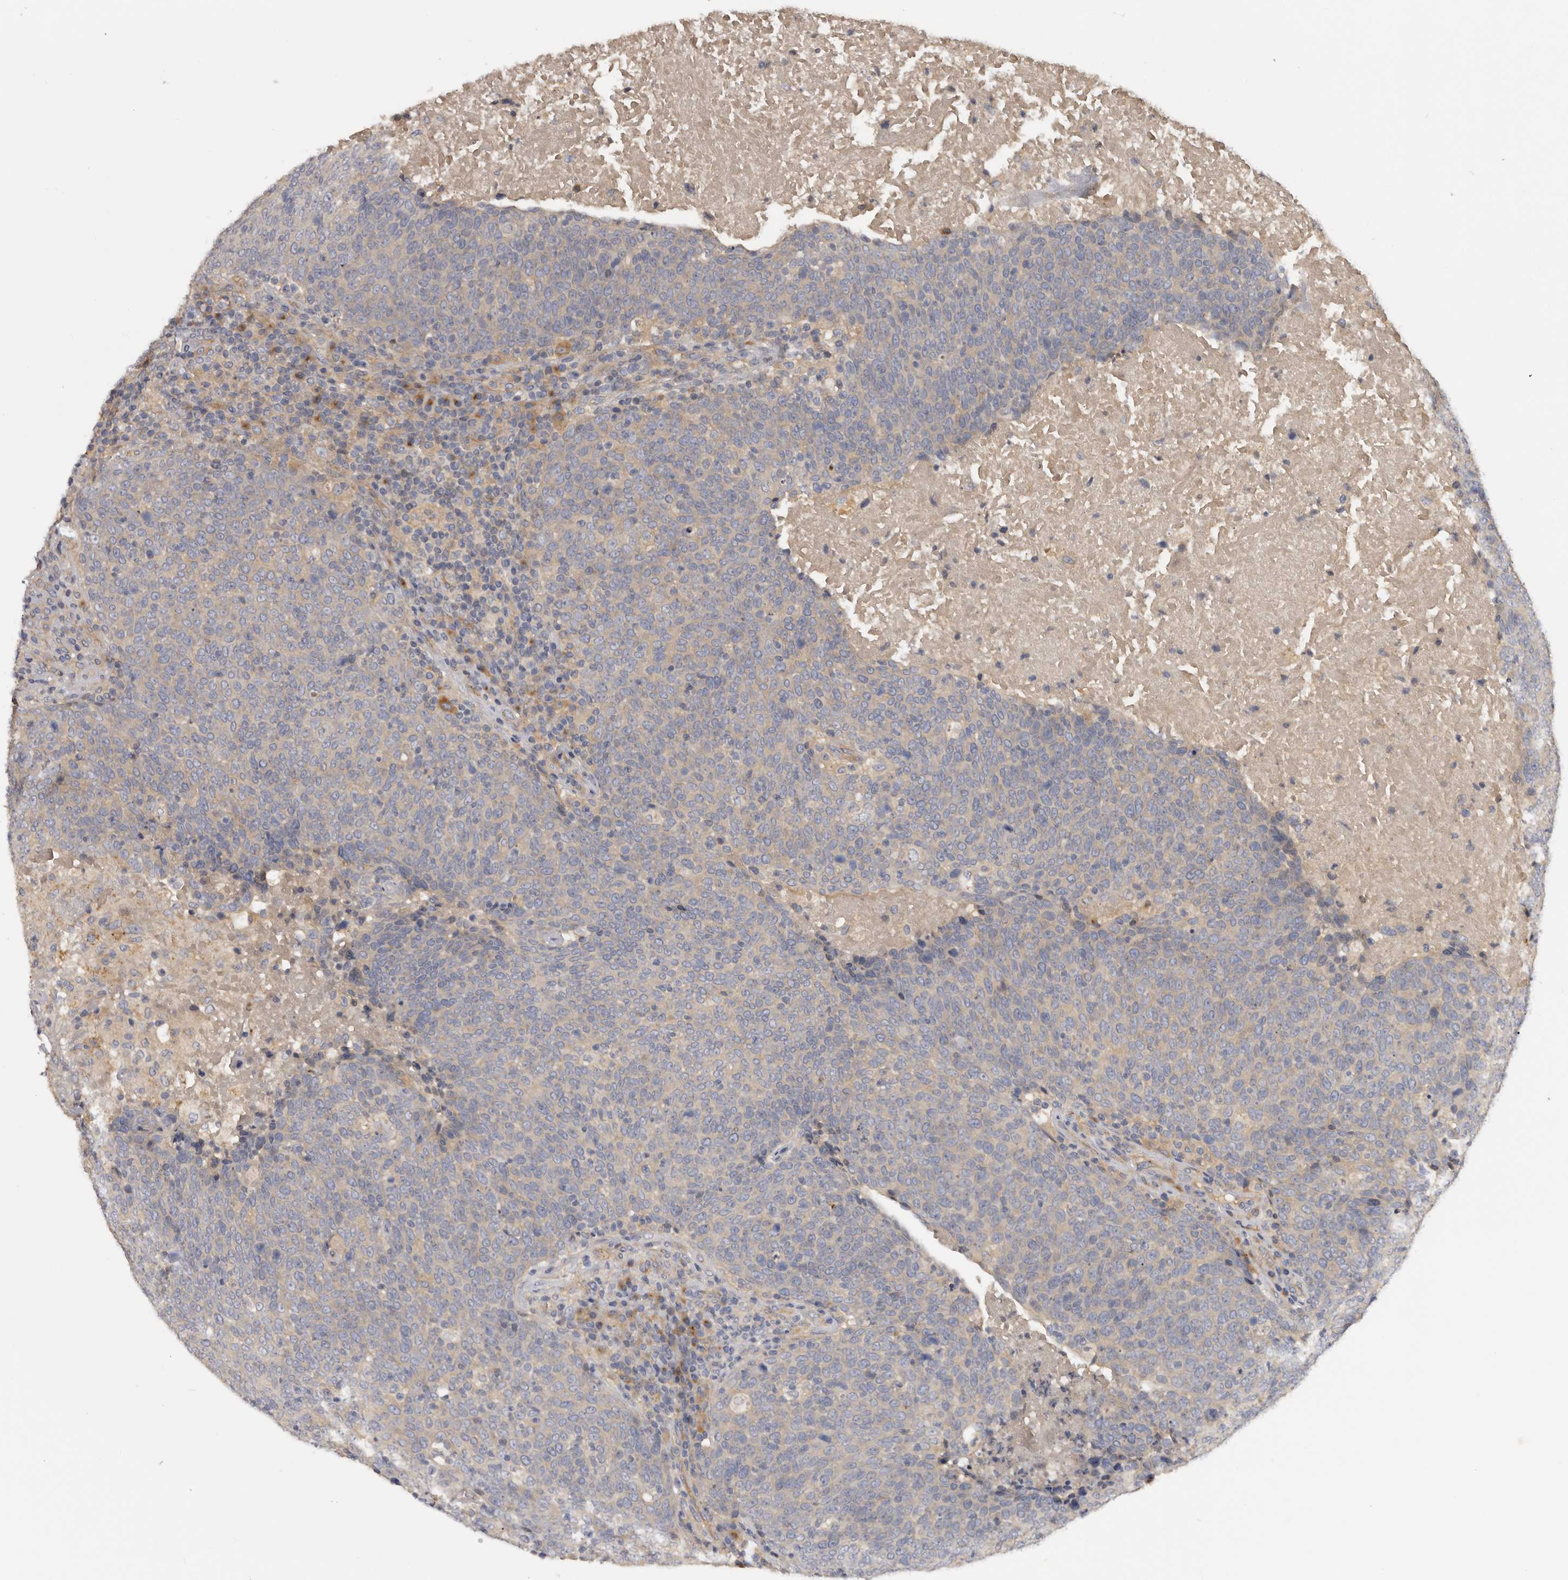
{"staining": {"intensity": "negative", "quantity": "none", "location": "none"}, "tissue": "head and neck cancer", "cell_type": "Tumor cells", "image_type": "cancer", "snomed": [{"axis": "morphology", "description": "Squamous cell carcinoma, NOS"}, {"axis": "morphology", "description": "Squamous cell carcinoma, metastatic, NOS"}, {"axis": "topography", "description": "Lymph node"}, {"axis": "topography", "description": "Head-Neck"}], "caption": "DAB (3,3'-diaminobenzidine) immunohistochemical staining of human head and neck metastatic squamous cell carcinoma shows no significant expression in tumor cells.", "gene": "INKA2", "patient": {"sex": "male", "age": 62}}